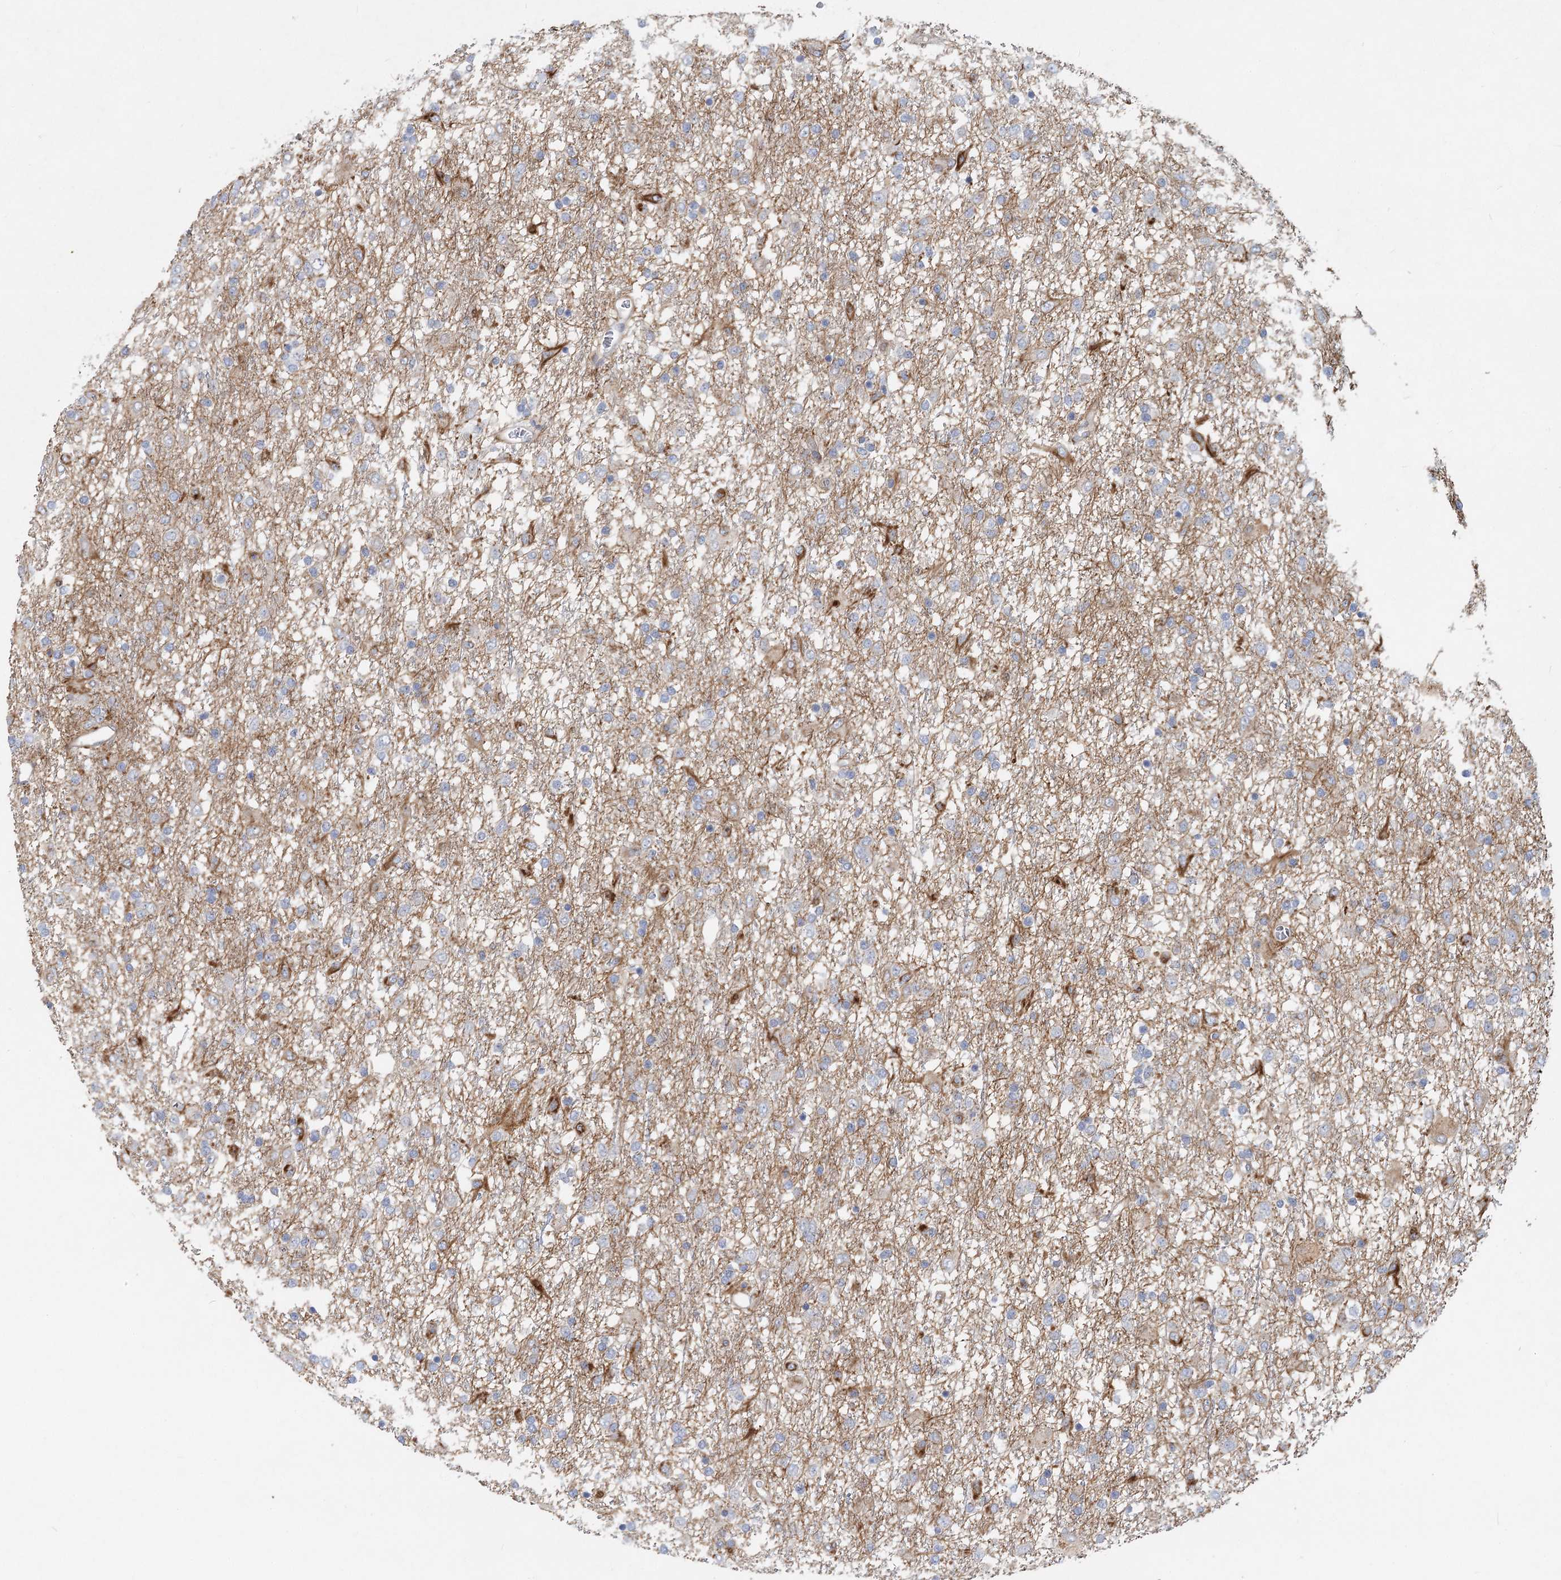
{"staining": {"intensity": "negative", "quantity": "none", "location": "none"}, "tissue": "glioma", "cell_type": "Tumor cells", "image_type": "cancer", "snomed": [{"axis": "morphology", "description": "Glioma, malignant, Low grade"}, {"axis": "topography", "description": "Brain"}], "caption": "A histopathology image of malignant glioma (low-grade) stained for a protein displays no brown staining in tumor cells. The staining was performed using DAB (3,3'-diaminobenzidine) to visualize the protein expression in brown, while the nuclei were stained in blue with hematoxylin (Magnification: 20x).", "gene": "DNMBP", "patient": {"sex": "male", "age": 65}}